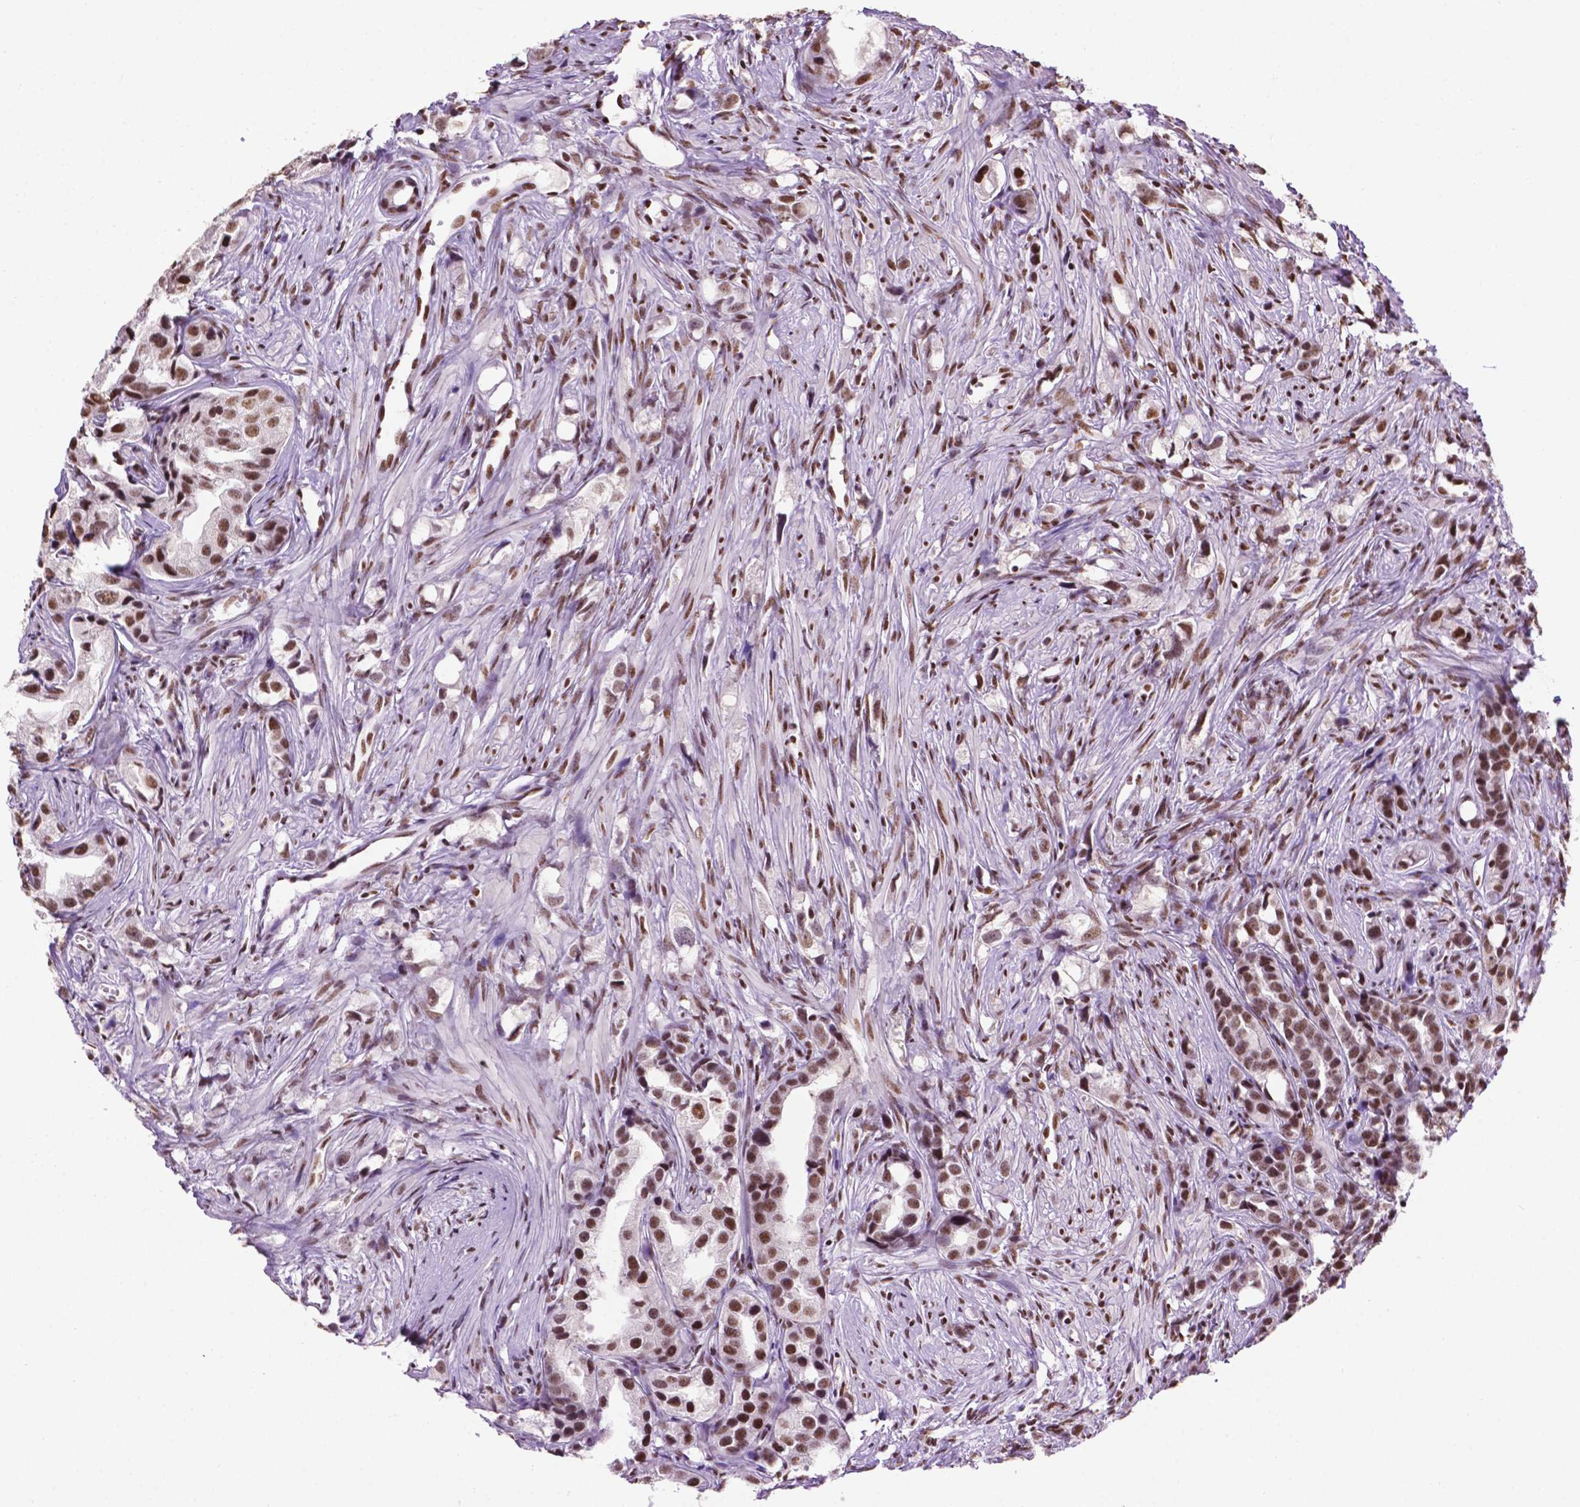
{"staining": {"intensity": "moderate", "quantity": ">75%", "location": "nuclear"}, "tissue": "prostate cancer", "cell_type": "Tumor cells", "image_type": "cancer", "snomed": [{"axis": "morphology", "description": "Adenocarcinoma, High grade"}, {"axis": "topography", "description": "Prostate"}], "caption": "Protein staining of high-grade adenocarcinoma (prostate) tissue demonstrates moderate nuclear staining in approximately >75% of tumor cells.", "gene": "CCAR2", "patient": {"sex": "male", "age": 75}}